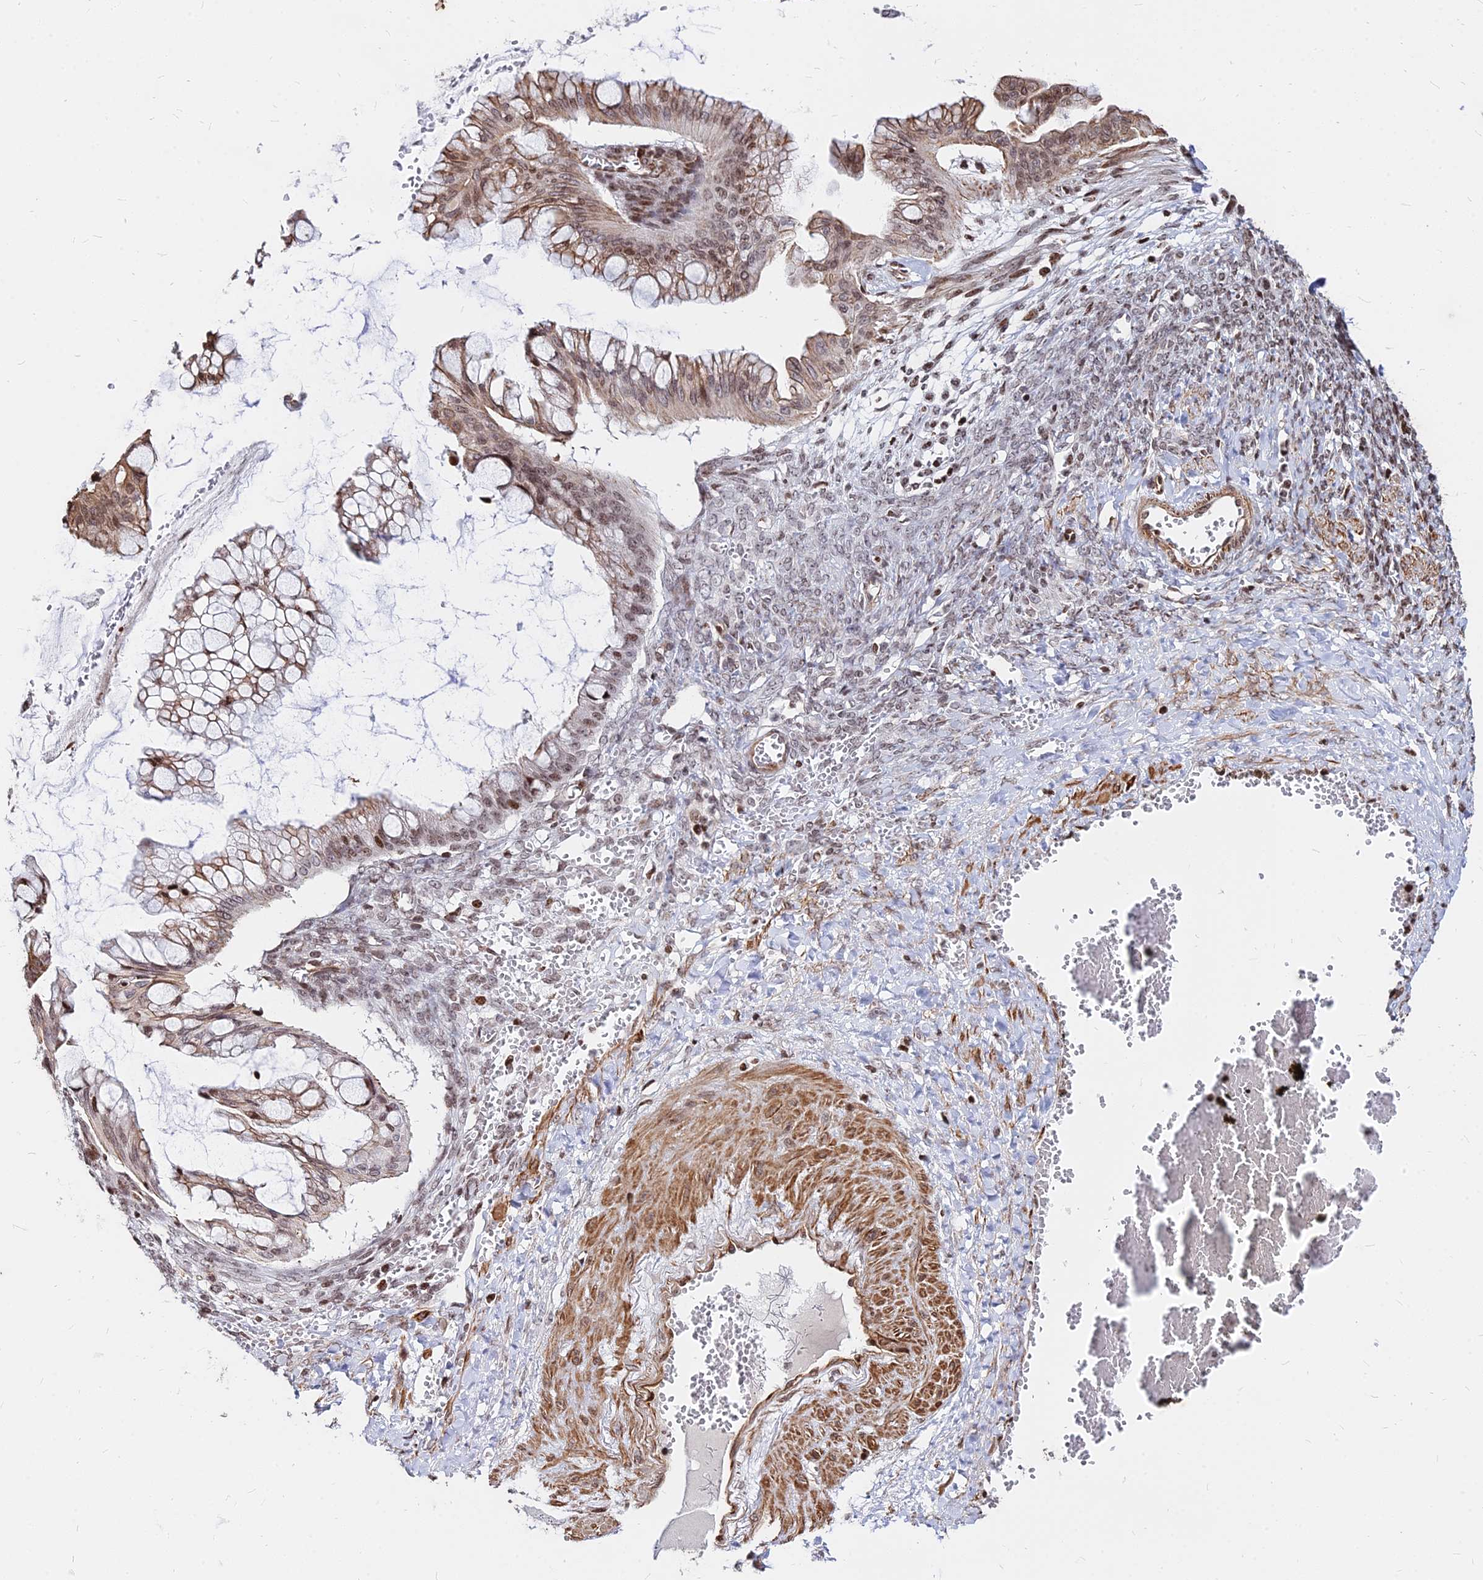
{"staining": {"intensity": "moderate", "quantity": ">75%", "location": "cytoplasmic/membranous,nuclear"}, "tissue": "ovarian cancer", "cell_type": "Tumor cells", "image_type": "cancer", "snomed": [{"axis": "morphology", "description": "Cystadenocarcinoma, mucinous, NOS"}, {"axis": "topography", "description": "Ovary"}], "caption": "Immunohistochemical staining of human ovarian cancer reveals moderate cytoplasmic/membranous and nuclear protein staining in about >75% of tumor cells. (DAB (3,3'-diaminobenzidine) = brown stain, brightfield microscopy at high magnification).", "gene": "NYAP2", "patient": {"sex": "female", "age": 73}}